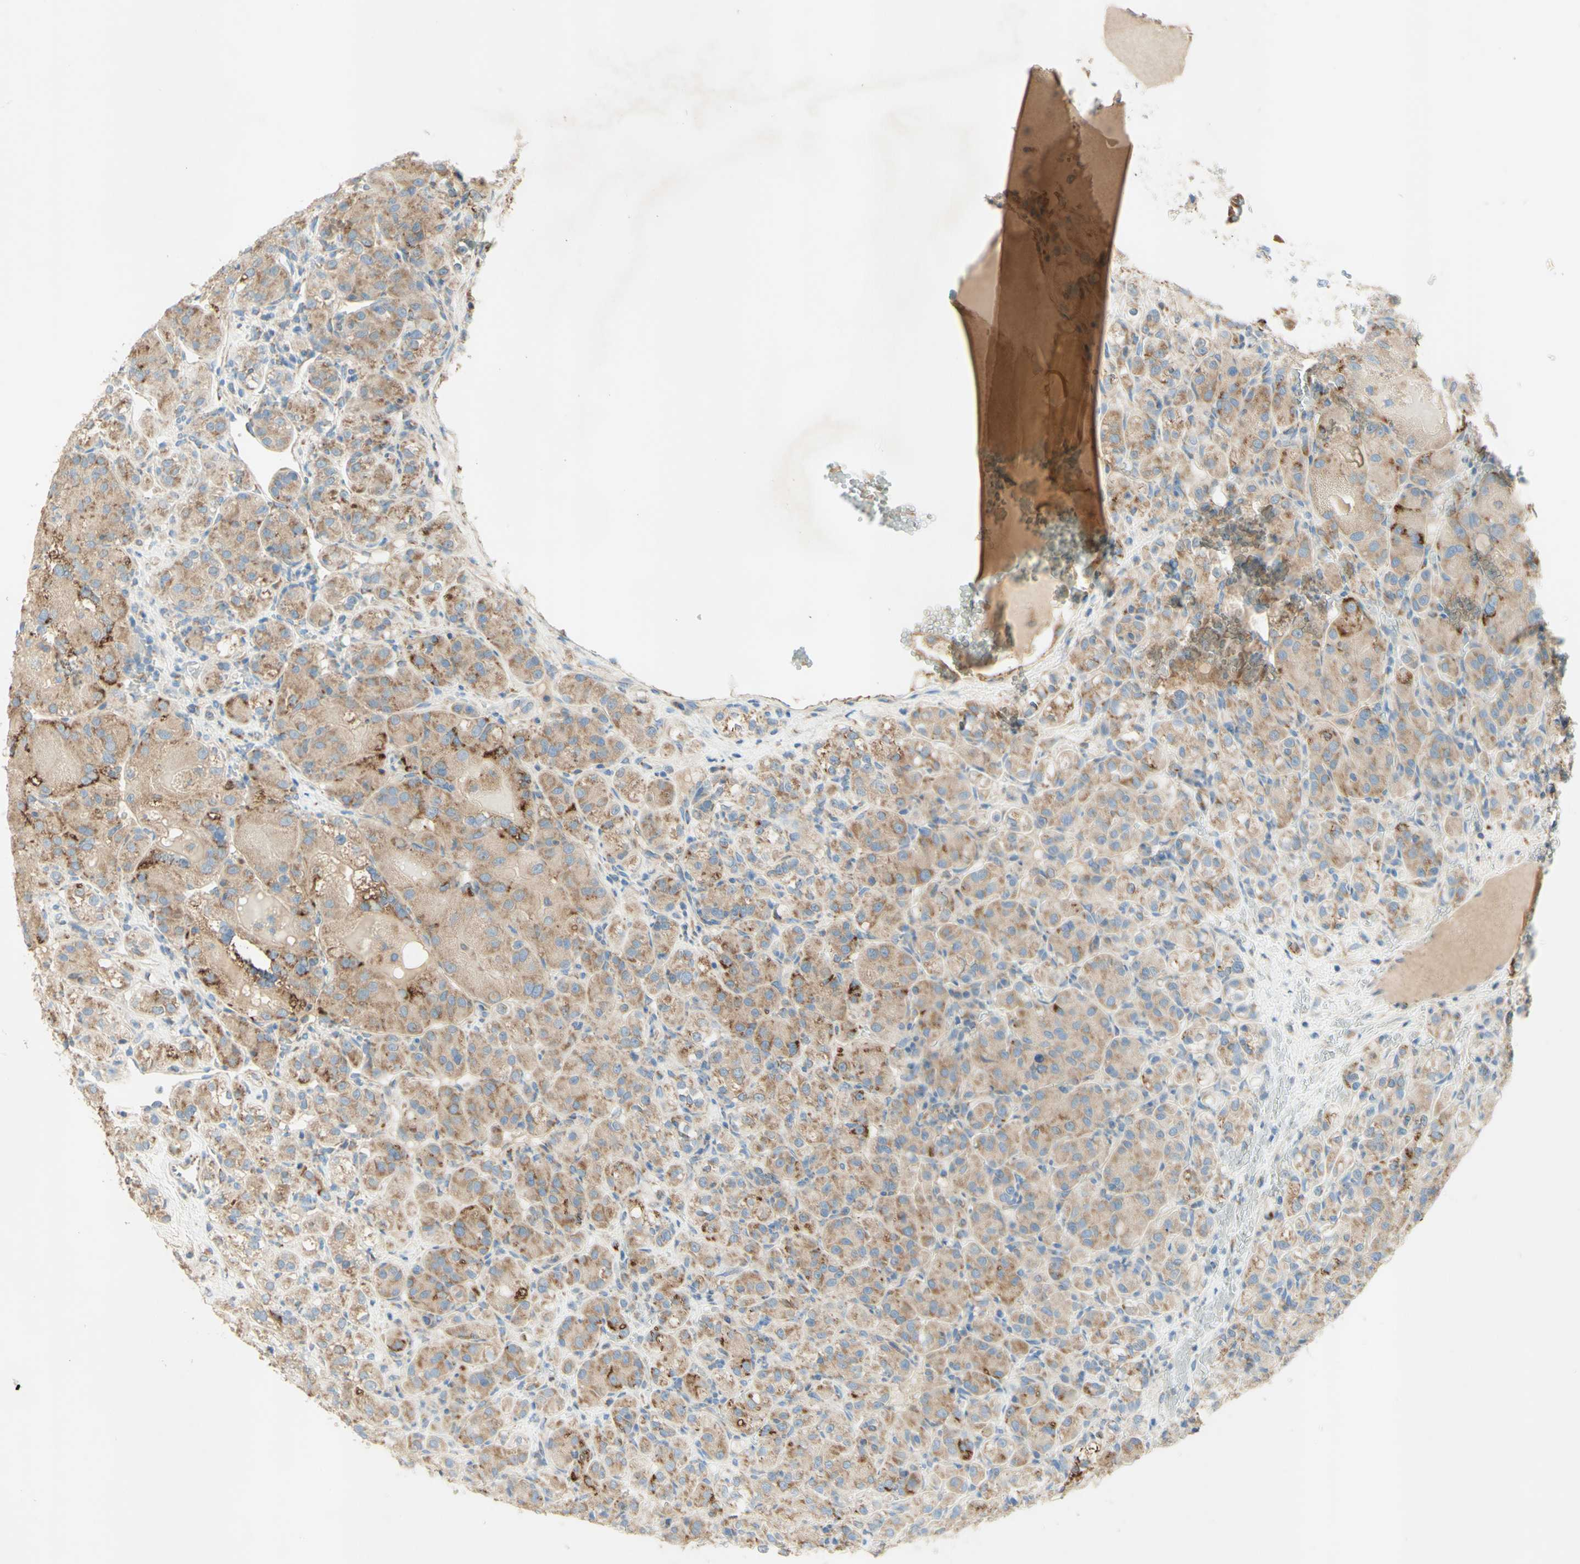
{"staining": {"intensity": "moderate", "quantity": ">75%", "location": "cytoplasmic/membranous"}, "tissue": "renal cancer", "cell_type": "Tumor cells", "image_type": "cancer", "snomed": [{"axis": "morphology", "description": "Adenocarcinoma, NOS"}, {"axis": "topography", "description": "Kidney"}], "caption": "A brown stain shows moderate cytoplasmic/membranous expression of a protein in renal cancer tumor cells.", "gene": "ARMC10", "patient": {"sex": "male", "age": 61}}